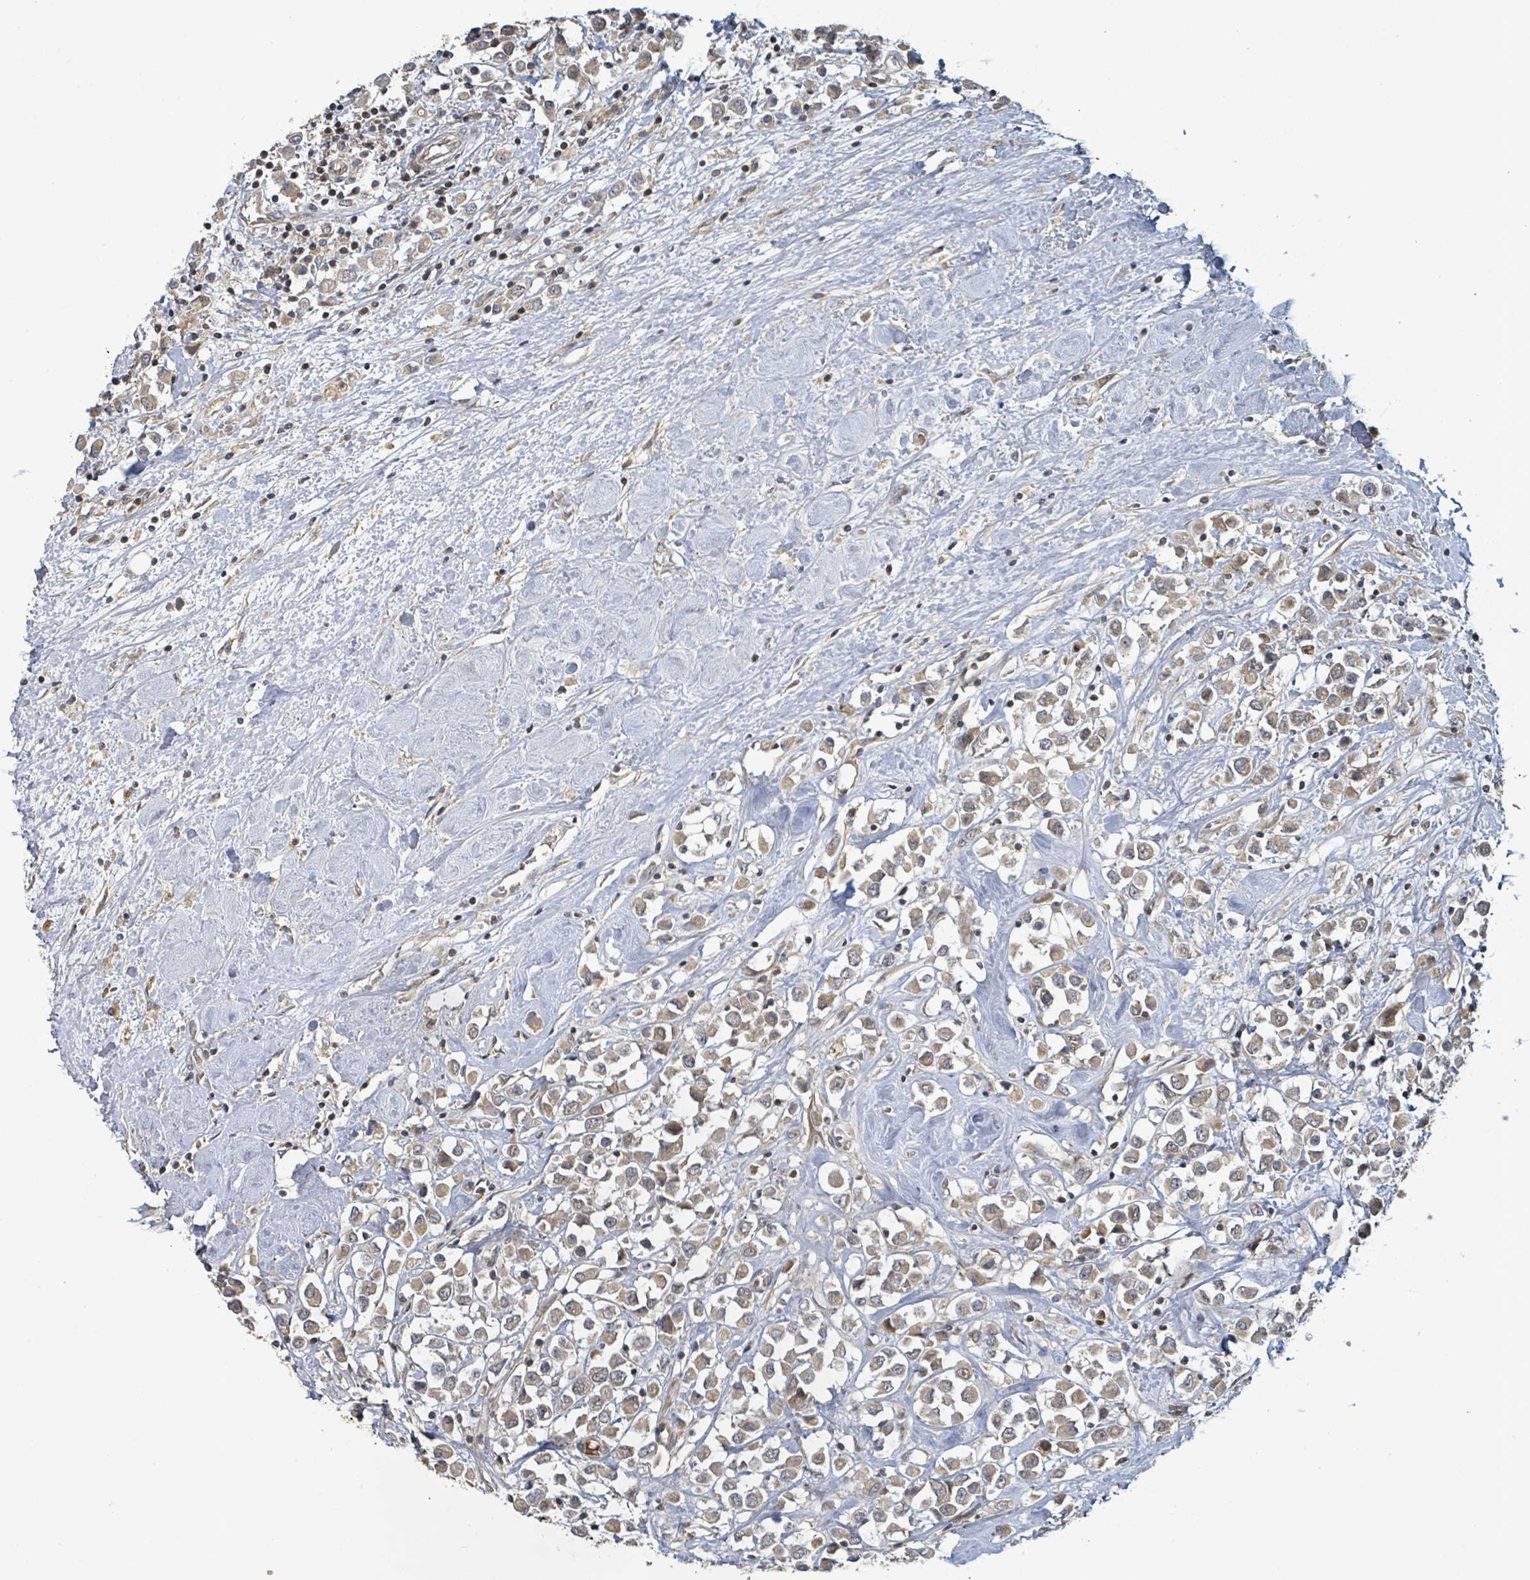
{"staining": {"intensity": "weak", "quantity": ">75%", "location": "cytoplasmic/membranous"}, "tissue": "breast cancer", "cell_type": "Tumor cells", "image_type": "cancer", "snomed": [{"axis": "morphology", "description": "Duct carcinoma"}, {"axis": "topography", "description": "Breast"}], "caption": "Weak cytoplasmic/membranous expression is present in about >75% of tumor cells in breast cancer (invasive ductal carcinoma).", "gene": "ITGA11", "patient": {"sex": "female", "age": 61}}